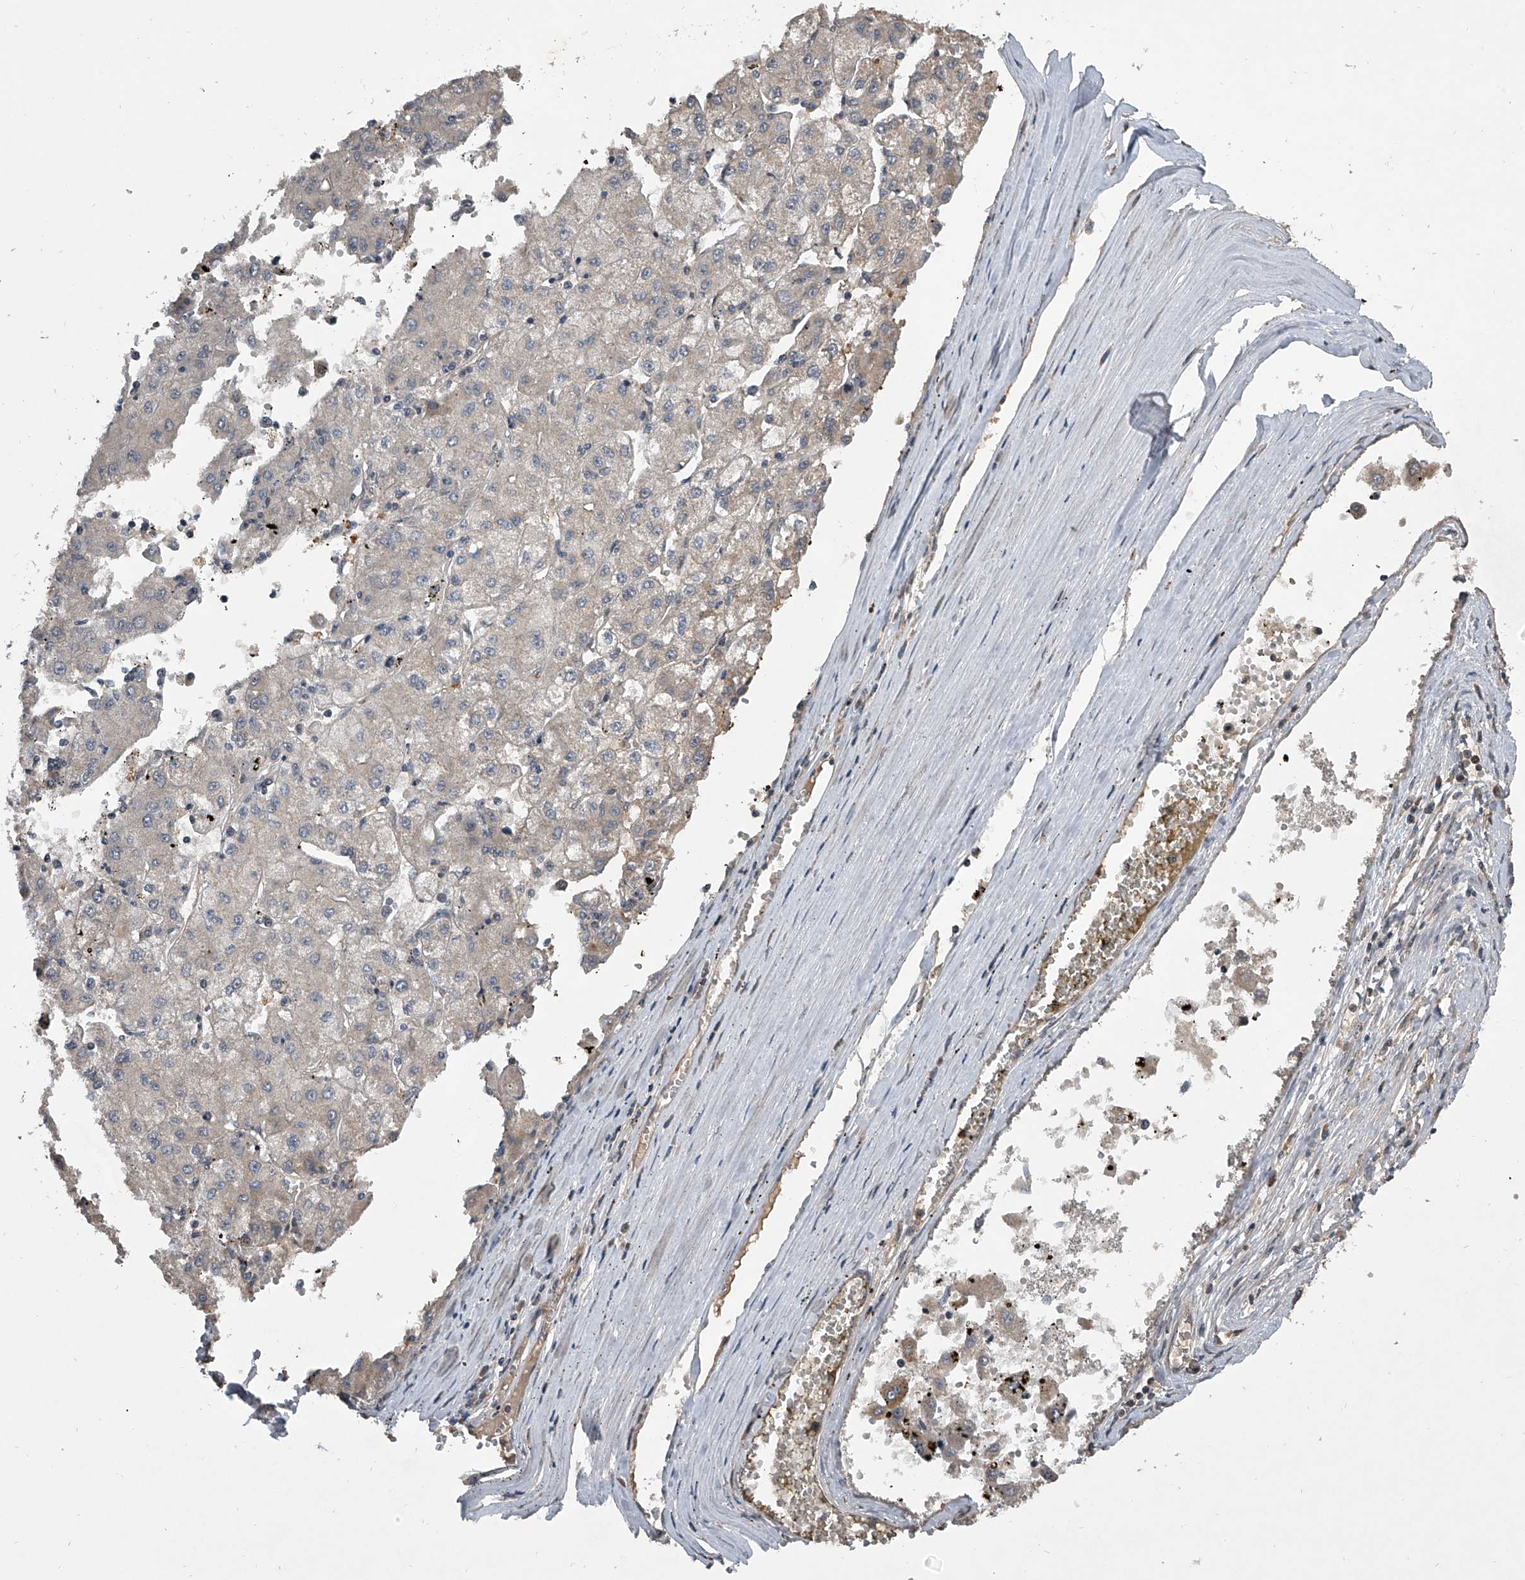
{"staining": {"intensity": "negative", "quantity": "none", "location": "none"}, "tissue": "liver cancer", "cell_type": "Tumor cells", "image_type": "cancer", "snomed": [{"axis": "morphology", "description": "Carcinoma, Hepatocellular, NOS"}, {"axis": "topography", "description": "Liver"}], "caption": "DAB (3,3'-diaminobenzidine) immunohistochemical staining of human liver cancer exhibits no significant positivity in tumor cells.", "gene": "NFS1", "patient": {"sex": "male", "age": 72}}